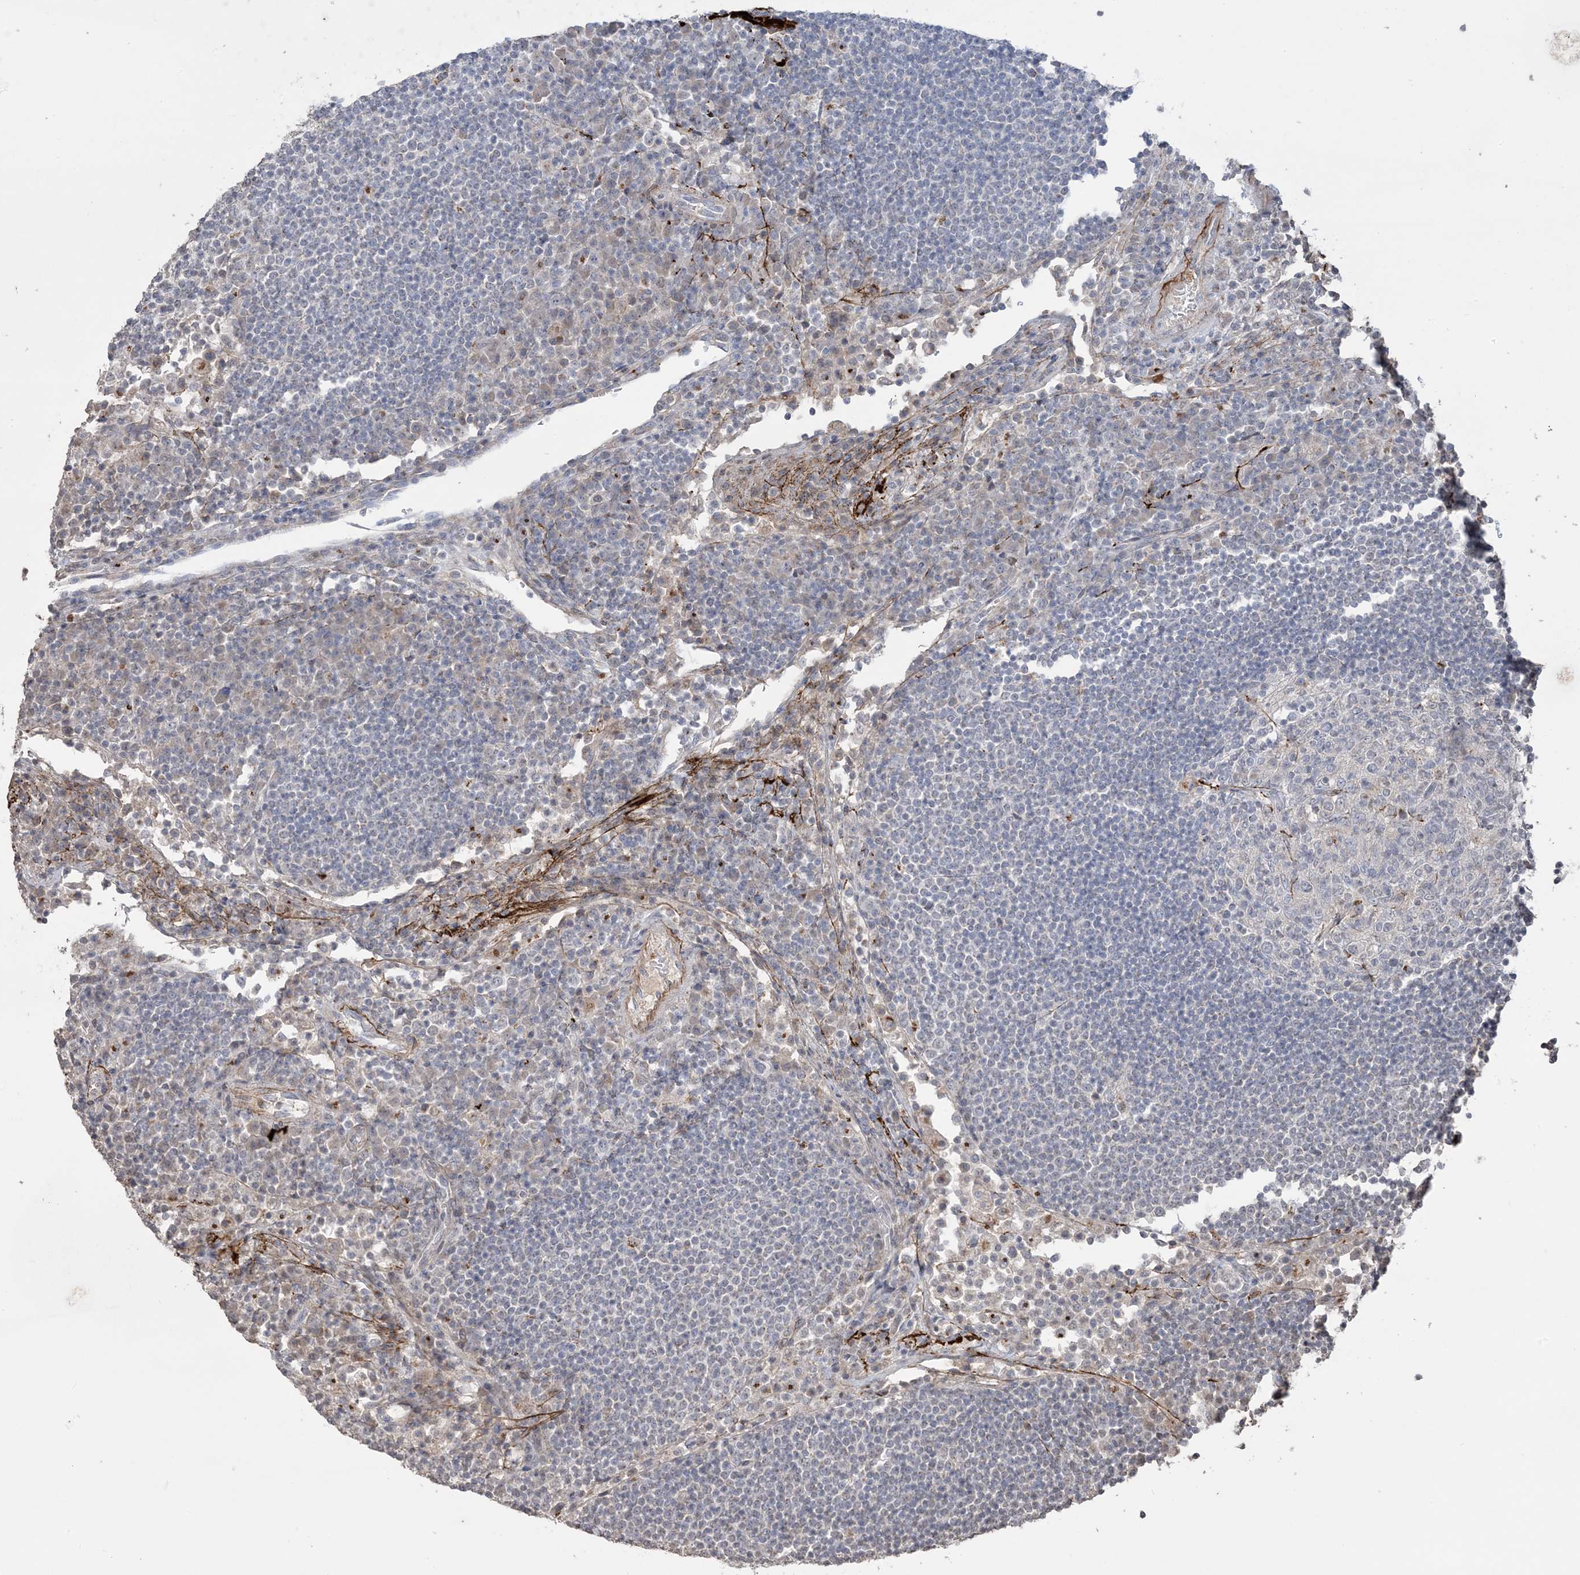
{"staining": {"intensity": "negative", "quantity": "none", "location": "none"}, "tissue": "lymph node", "cell_type": "Germinal center cells", "image_type": "normal", "snomed": [{"axis": "morphology", "description": "Normal tissue, NOS"}, {"axis": "topography", "description": "Lymph node"}], "caption": "Lymph node was stained to show a protein in brown. There is no significant positivity in germinal center cells. Brightfield microscopy of immunohistochemistry (IHC) stained with DAB (brown) and hematoxylin (blue), captured at high magnification.", "gene": "XRN1", "patient": {"sex": "female", "age": 53}}